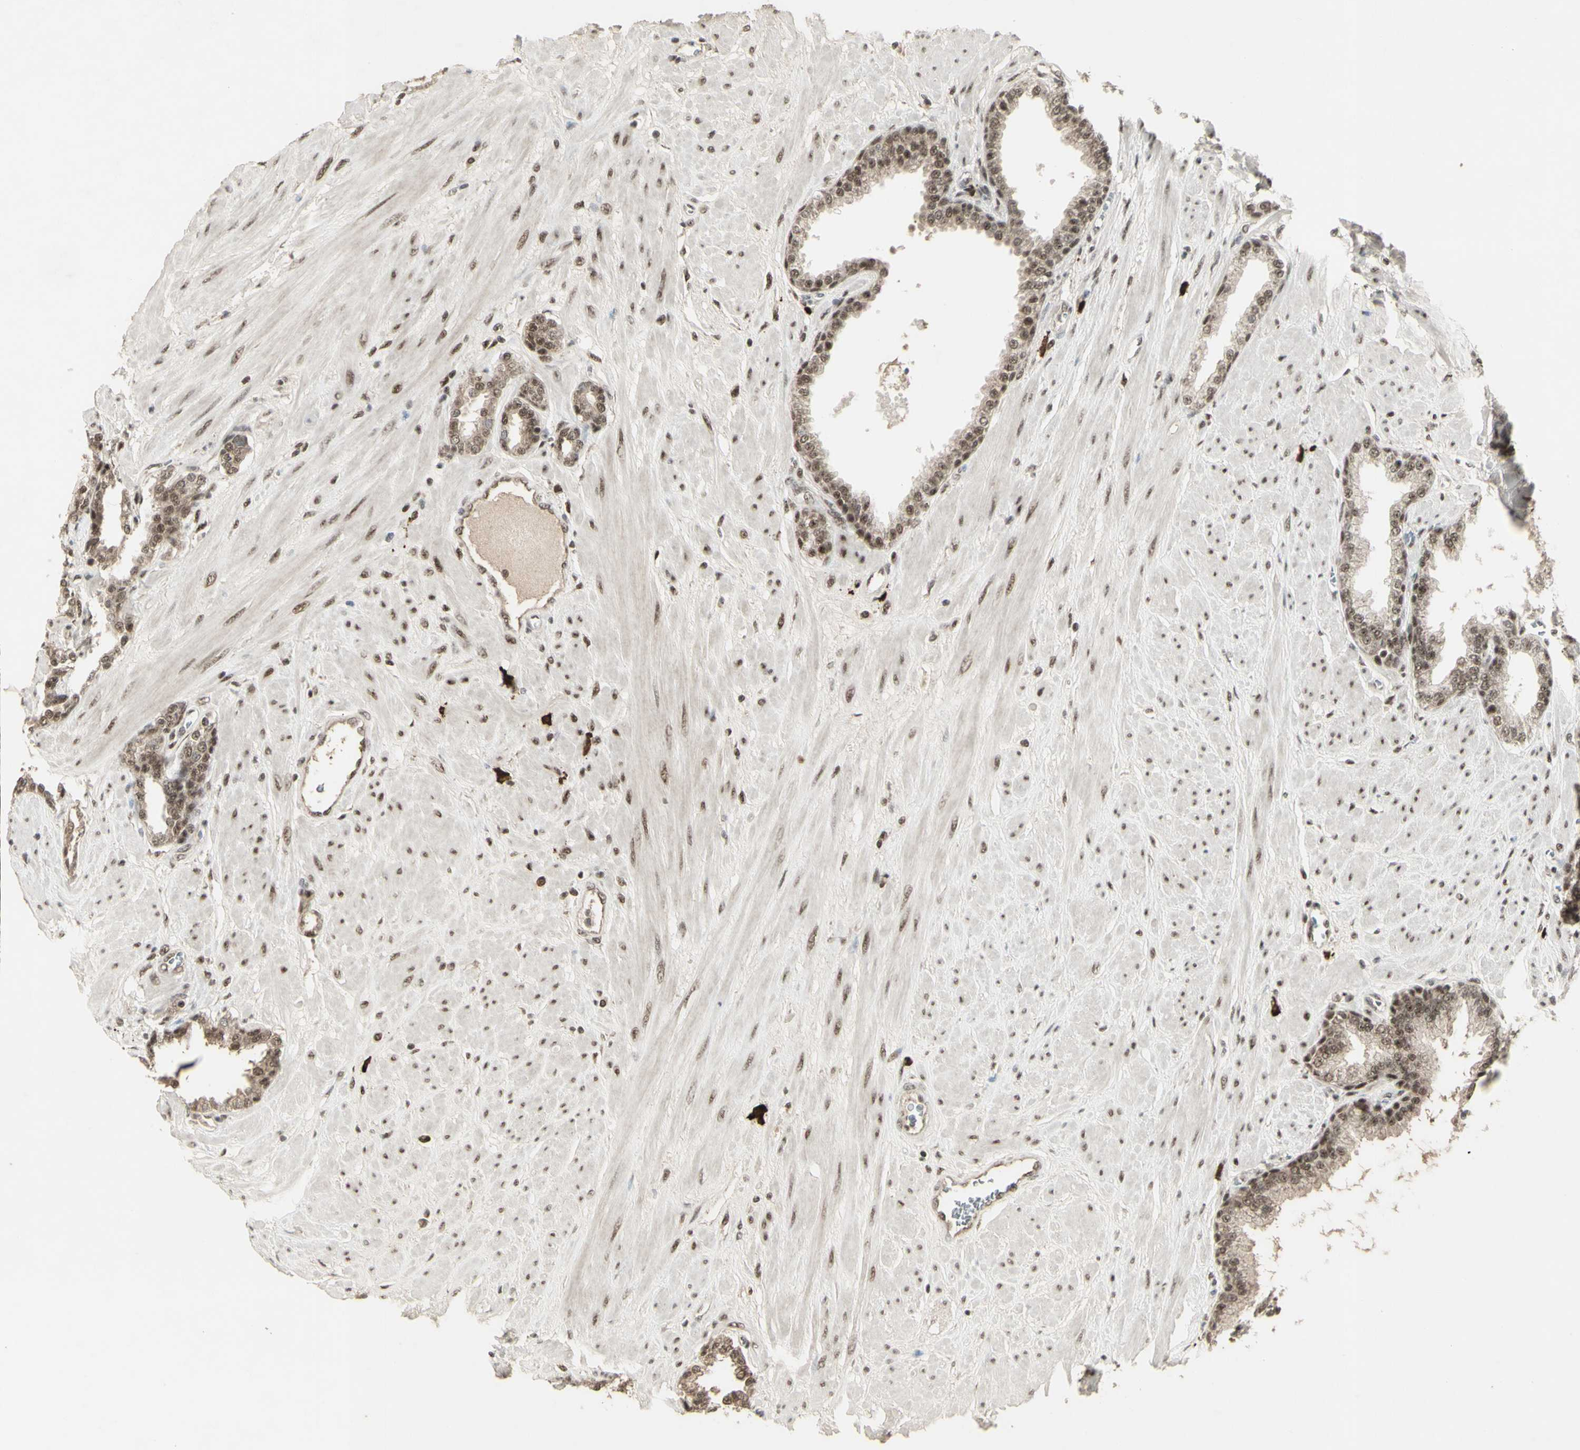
{"staining": {"intensity": "moderate", "quantity": ">75%", "location": "nuclear"}, "tissue": "prostate", "cell_type": "Glandular cells", "image_type": "normal", "snomed": [{"axis": "morphology", "description": "Normal tissue, NOS"}, {"axis": "topography", "description": "Prostate"}], "caption": "This is an image of immunohistochemistry staining of benign prostate, which shows moderate staining in the nuclear of glandular cells.", "gene": "CCNT1", "patient": {"sex": "male", "age": 51}}